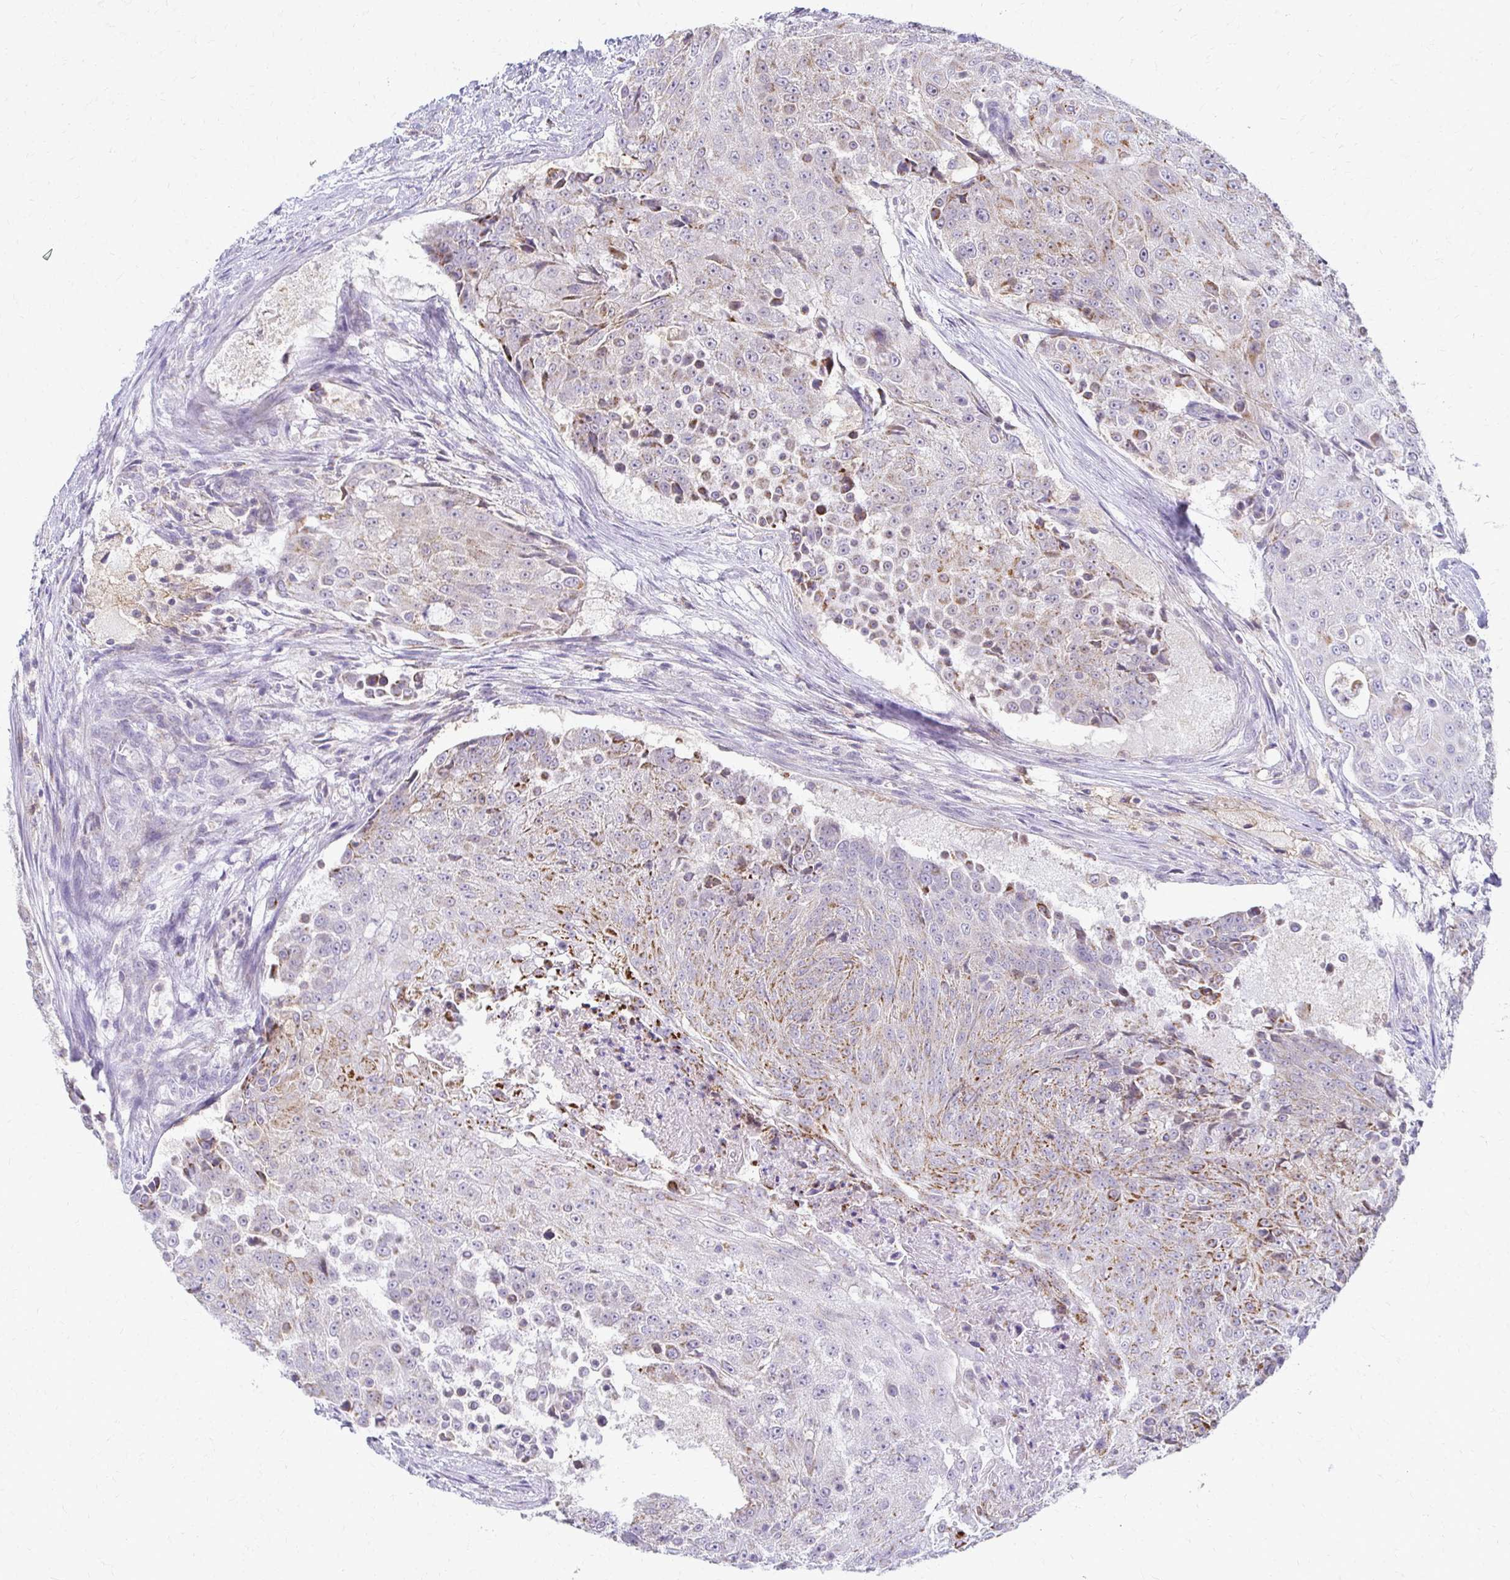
{"staining": {"intensity": "moderate", "quantity": "<25%", "location": "cytoplasmic/membranous"}, "tissue": "urothelial cancer", "cell_type": "Tumor cells", "image_type": "cancer", "snomed": [{"axis": "morphology", "description": "Urothelial carcinoma, High grade"}, {"axis": "topography", "description": "Urinary bladder"}], "caption": "Protein staining of high-grade urothelial carcinoma tissue displays moderate cytoplasmic/membranous positivity in about <25% of tumor cells.", "gene": "FCGR2B", "patient": {"sex": "female", "age": 63}}